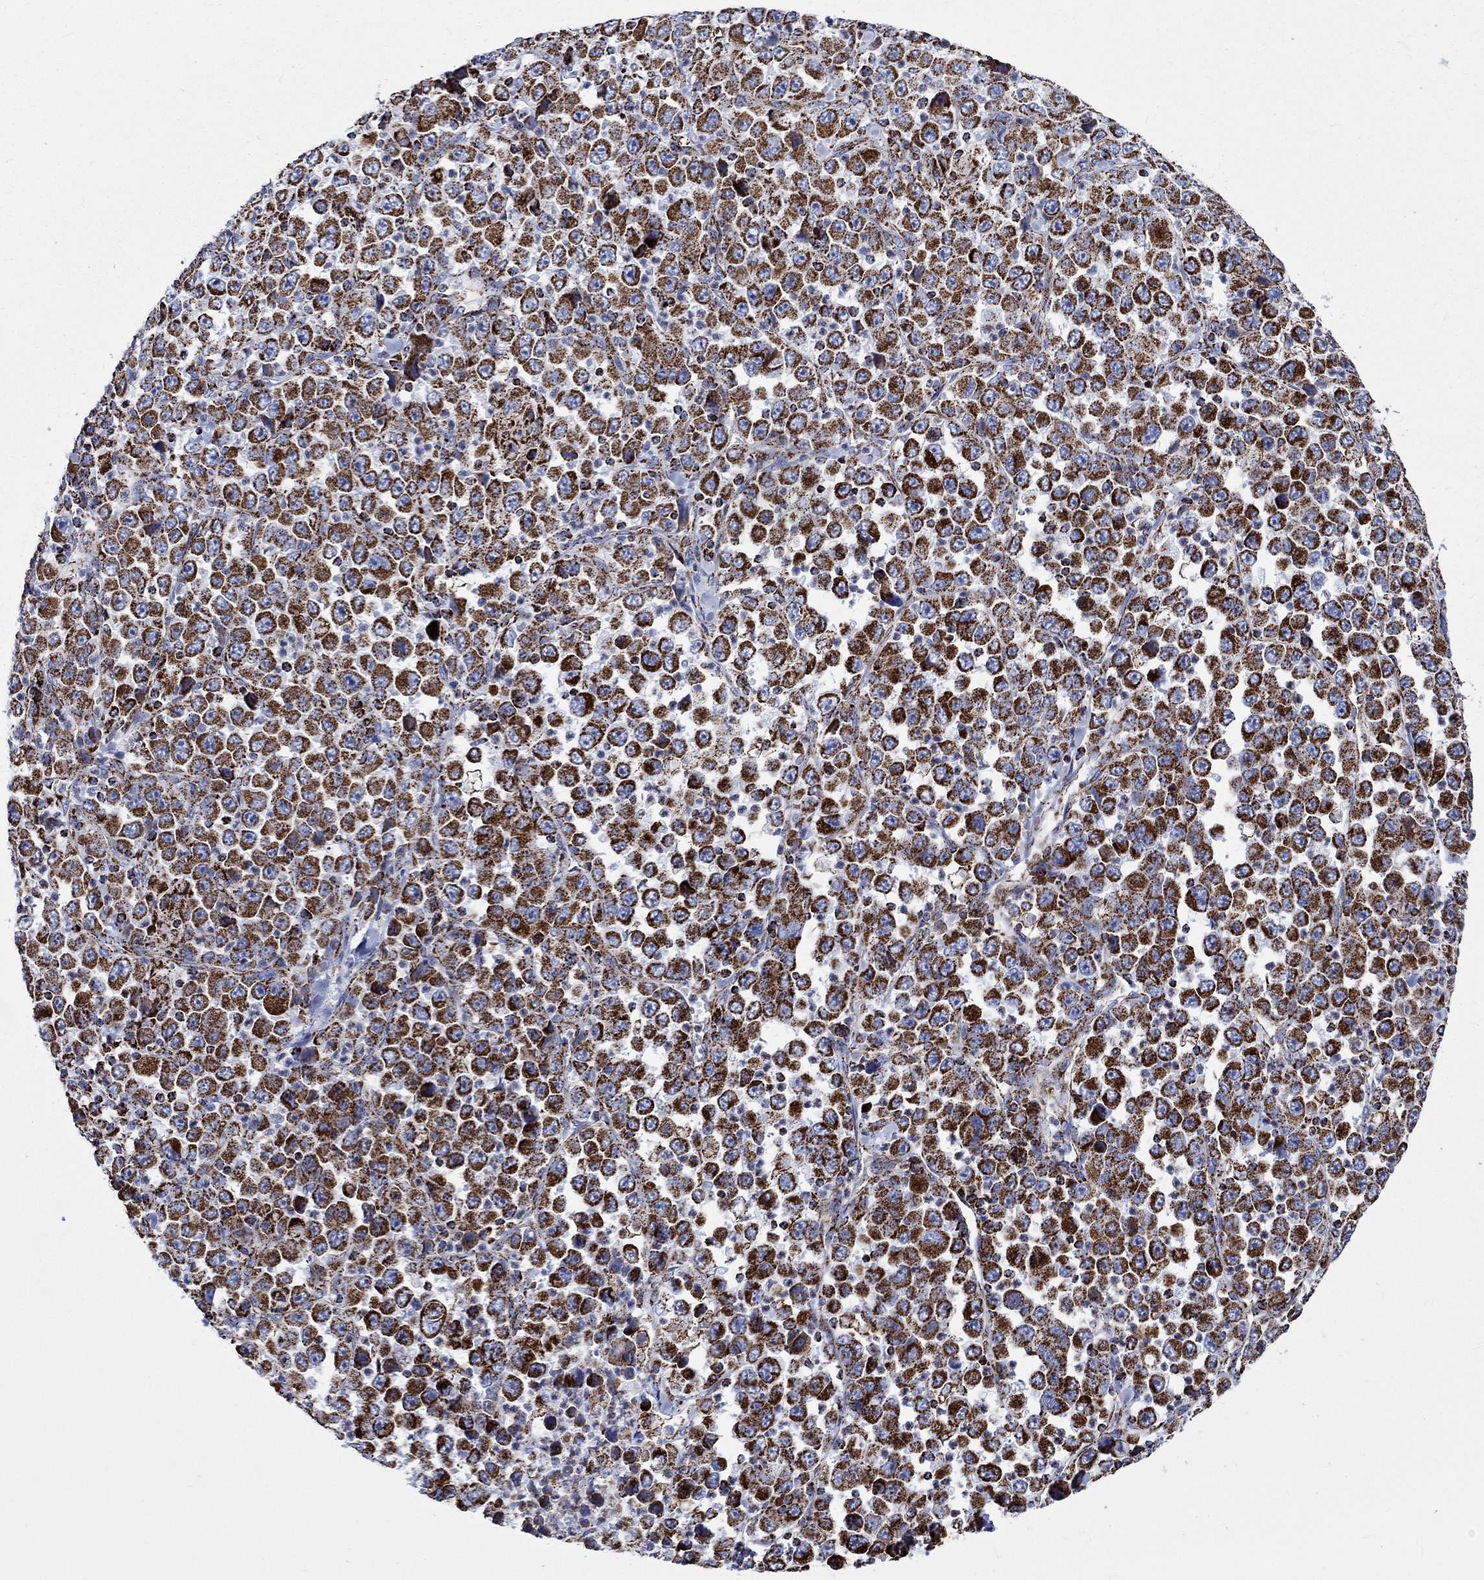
{"staining": {"intensity": "strong", "quantity": ">75%", "location": "cytoplasmic/membranous"}, "tissue": "stomach cancer", "cell_type": "Tumor cells", "image_type": "cancer", "snomed": [{"axis": "morphology", "description": "Normal tissue, NOS"}, {"axis": "morphology", "description": "Adenocarcinoma, NOS"}, {"axis": "topography", "description": "Stomach, upper"}, {"axis": "topography", "description": "Stomach"}], "caption": "This is a micrograph of immunohistochemistry (IHC) staining of stomach cancer, which shows strong staining in the cytoplasmic/membranous of tumor cells.", "gene": "RCE1", "patient": {"sex": "male", "age": 59}}